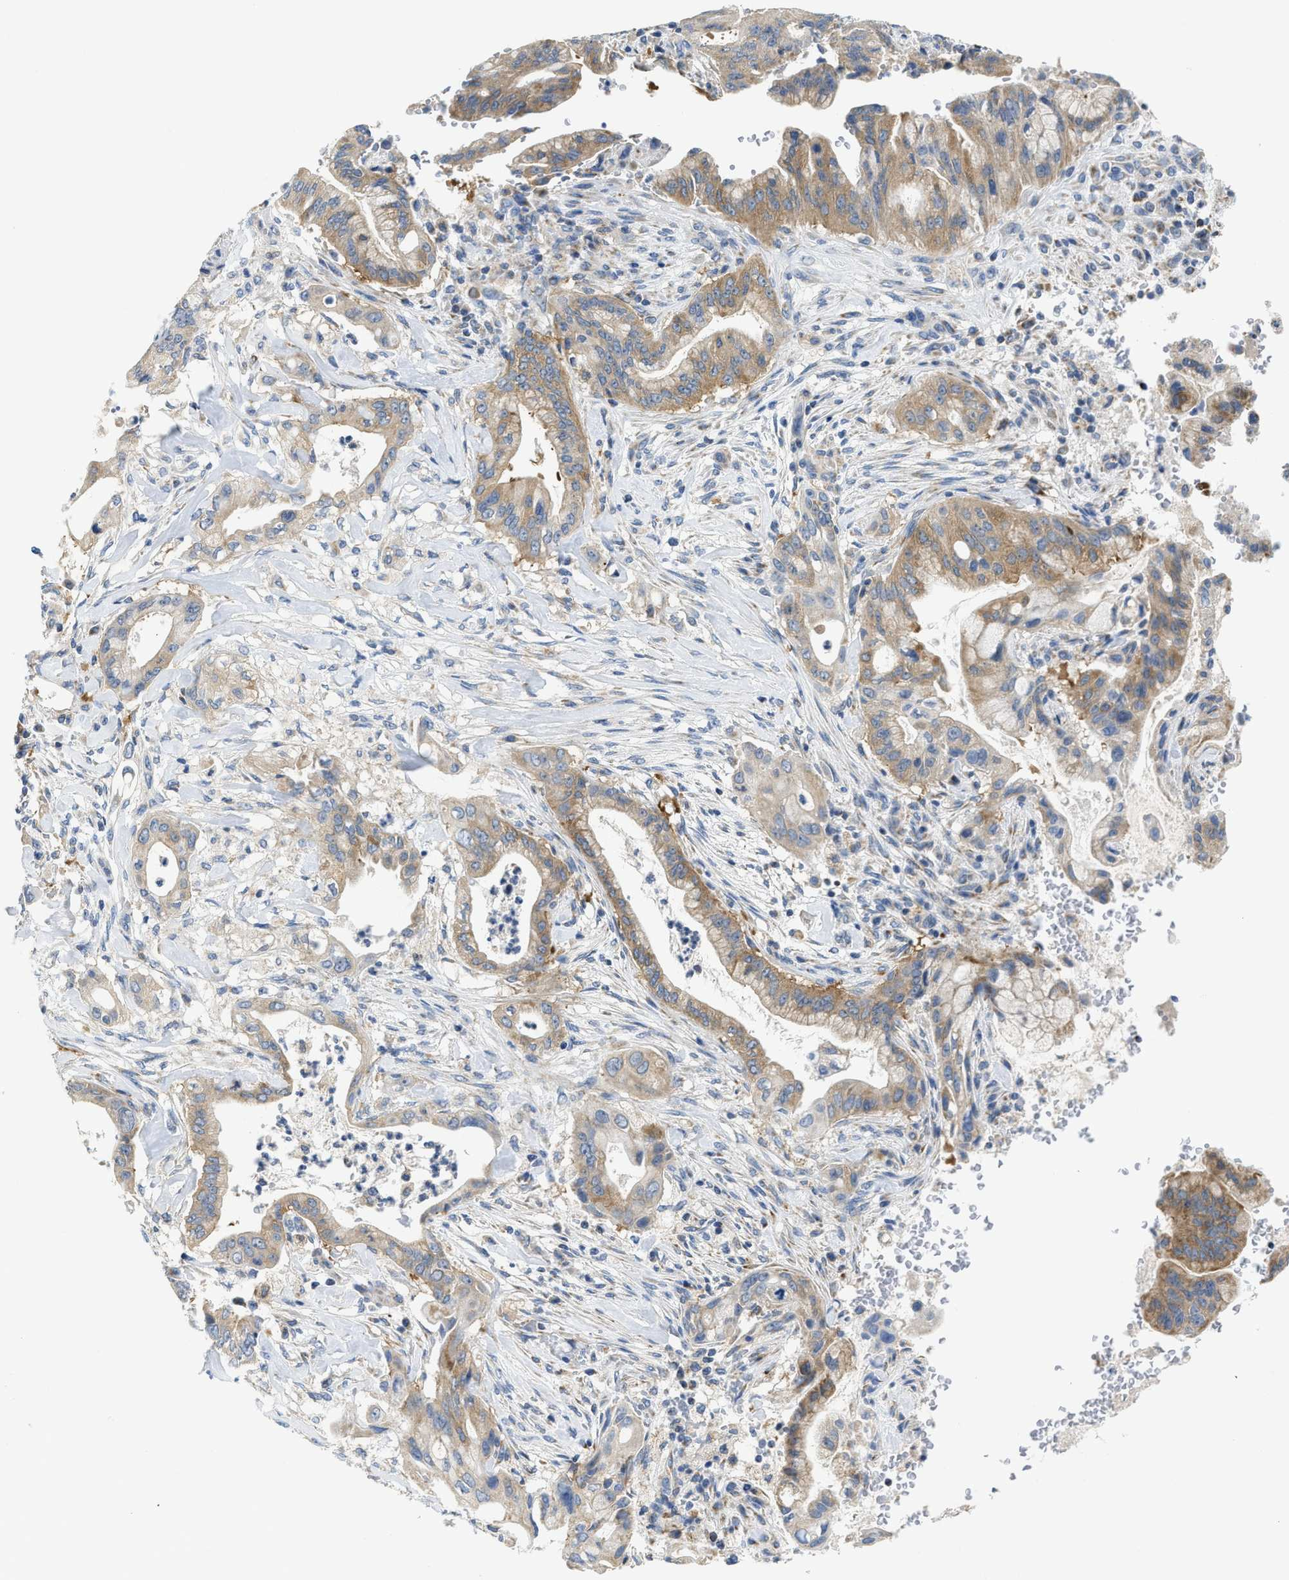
{"staining": {"intensity": "moderate", "quantity": "25%-75%", "location": "cytoplasmic/membranous"}, "tissue": "pancreatic cancer", "cell_type": "Tumor cells", "image_type": "cancer", "snomed": [{"axis": "morphology", "description": "Adenocarcinoma, NOS"}, {"axis": "topography", "description": "Pancreas"}], "caption": "Protein analysis of adenocarcinoma (pancreatic) tissue demonstrates moderate cytoplasmic/membranous staining in about 25%-75% of tumor cells. (Brightfield microscopy of DAB IHC at high magnification).", "gene": "GATD3", "patient": {"sex": "female", "age": 73}}